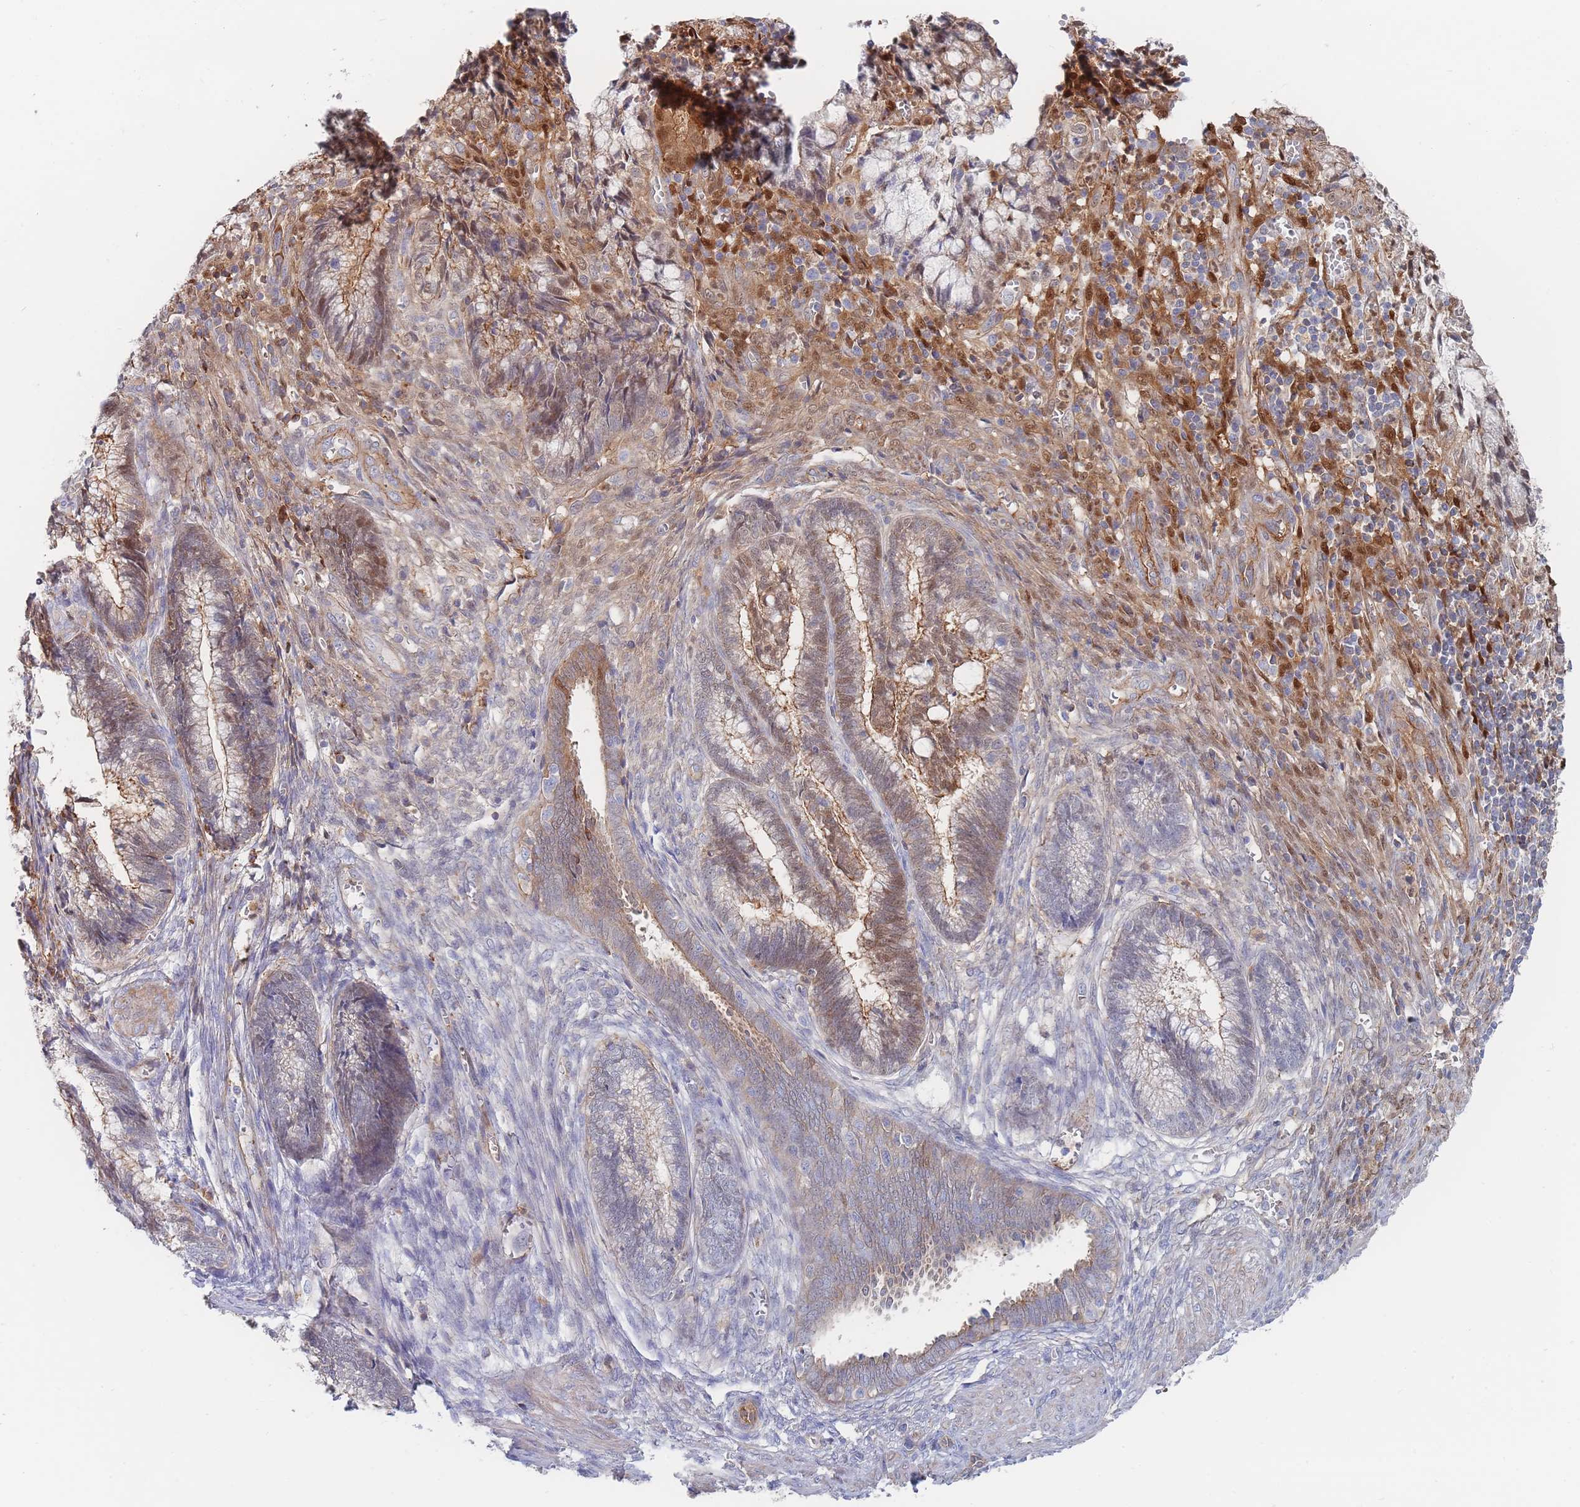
{"staining": {"intensity": "moderate", "quantity": "25%-75%", "location": "cytoplasmic/membranous,nuclear"}, "tissue": "cervical cancer", "cell_type": "Tumor cells", "image_type": "cancer", "snomed": [{"axis": "morphology", "description": "Adenocarcinoma, NOS"}, {"axis": "topography", "description": "Cervix"}], "caption": "Approximately 25%-75% of tumor cells in cervical cancer demonstrate moderate cytoplasmic/membranous and nuclear protein staining as visualized by brown immunohistochemical staining.", "gene": "G6PC1", "patient": {"sex": "female", "age": 44}}